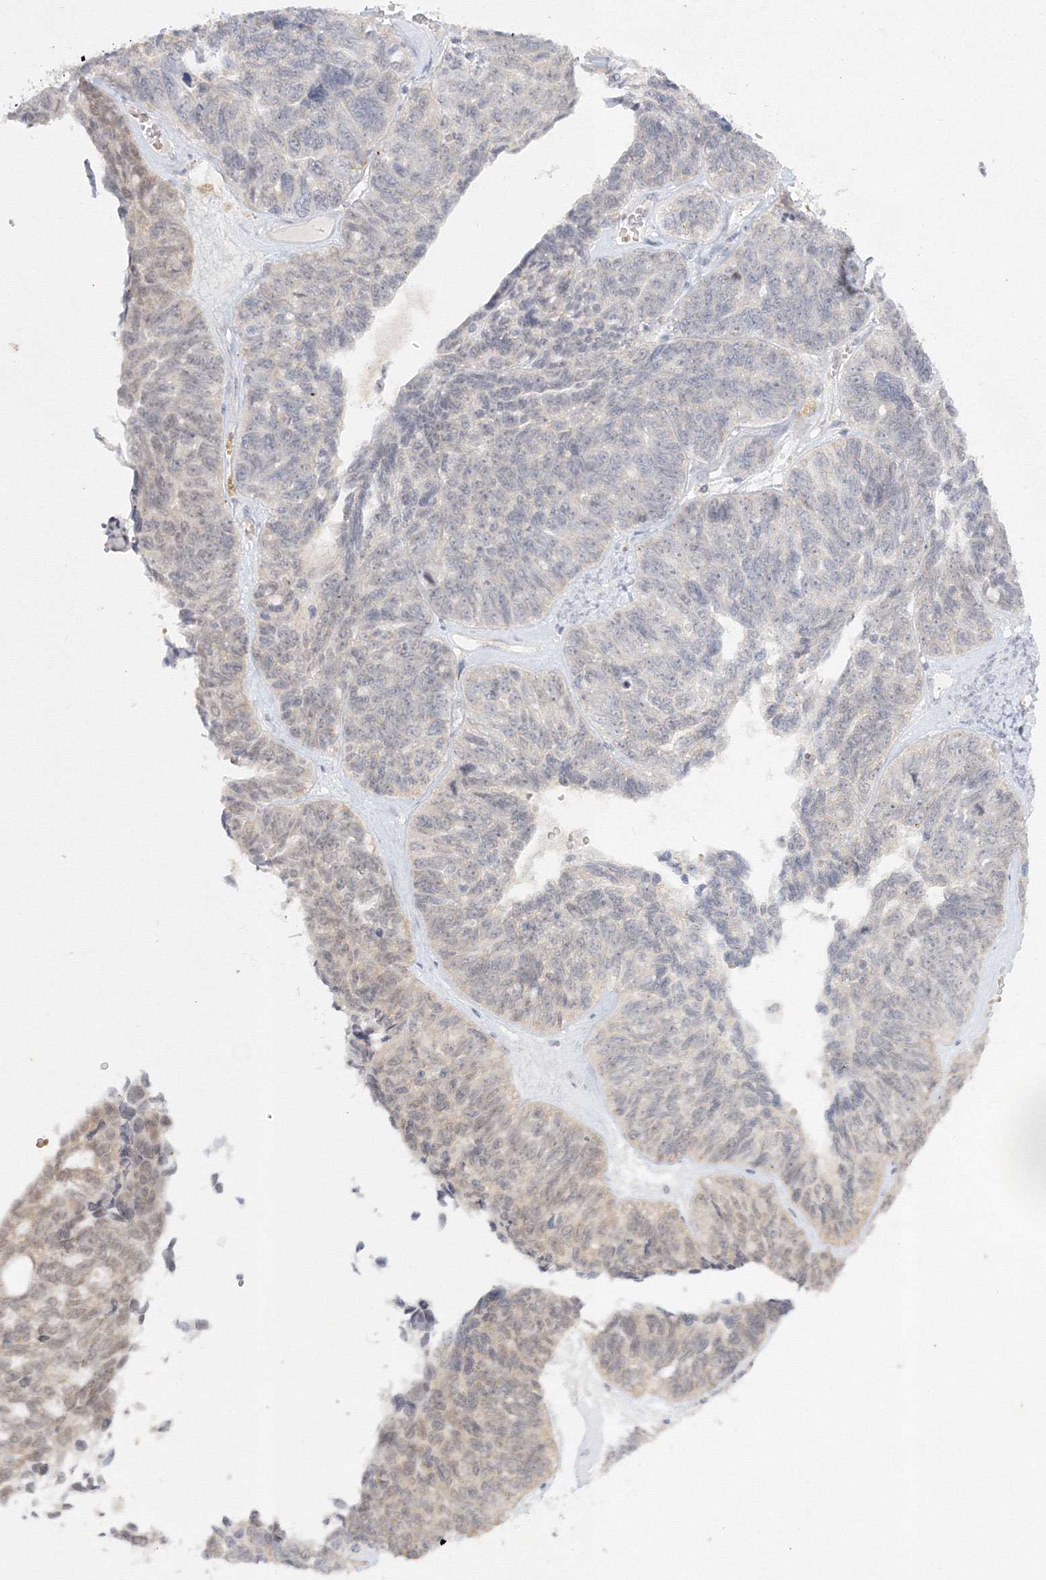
{"staining": {"intensity": "weak", "quantity": "25%-75%", "location": "cytoplasmic/membranous,nuclear"}, "tissue": "ovarian cancer", "cell_type": "Tumor cells", "image_type": "cancer", "snomed": [{"axis": "morphology", "description": "Cystadenocarcinoma, serous, NOS"}, {"axis": "topography", "description": "Ovary"}], "caption": "Immunohistochemical staining of human ovarian serous cystadenocarcinoma reveals low levels of weak cytoplasmic/membranous and nuclear staining in approximately 25%-75% of tumor cells.", "gene": "NXPE3", "patient": {"sex": "female", "age": 79}}